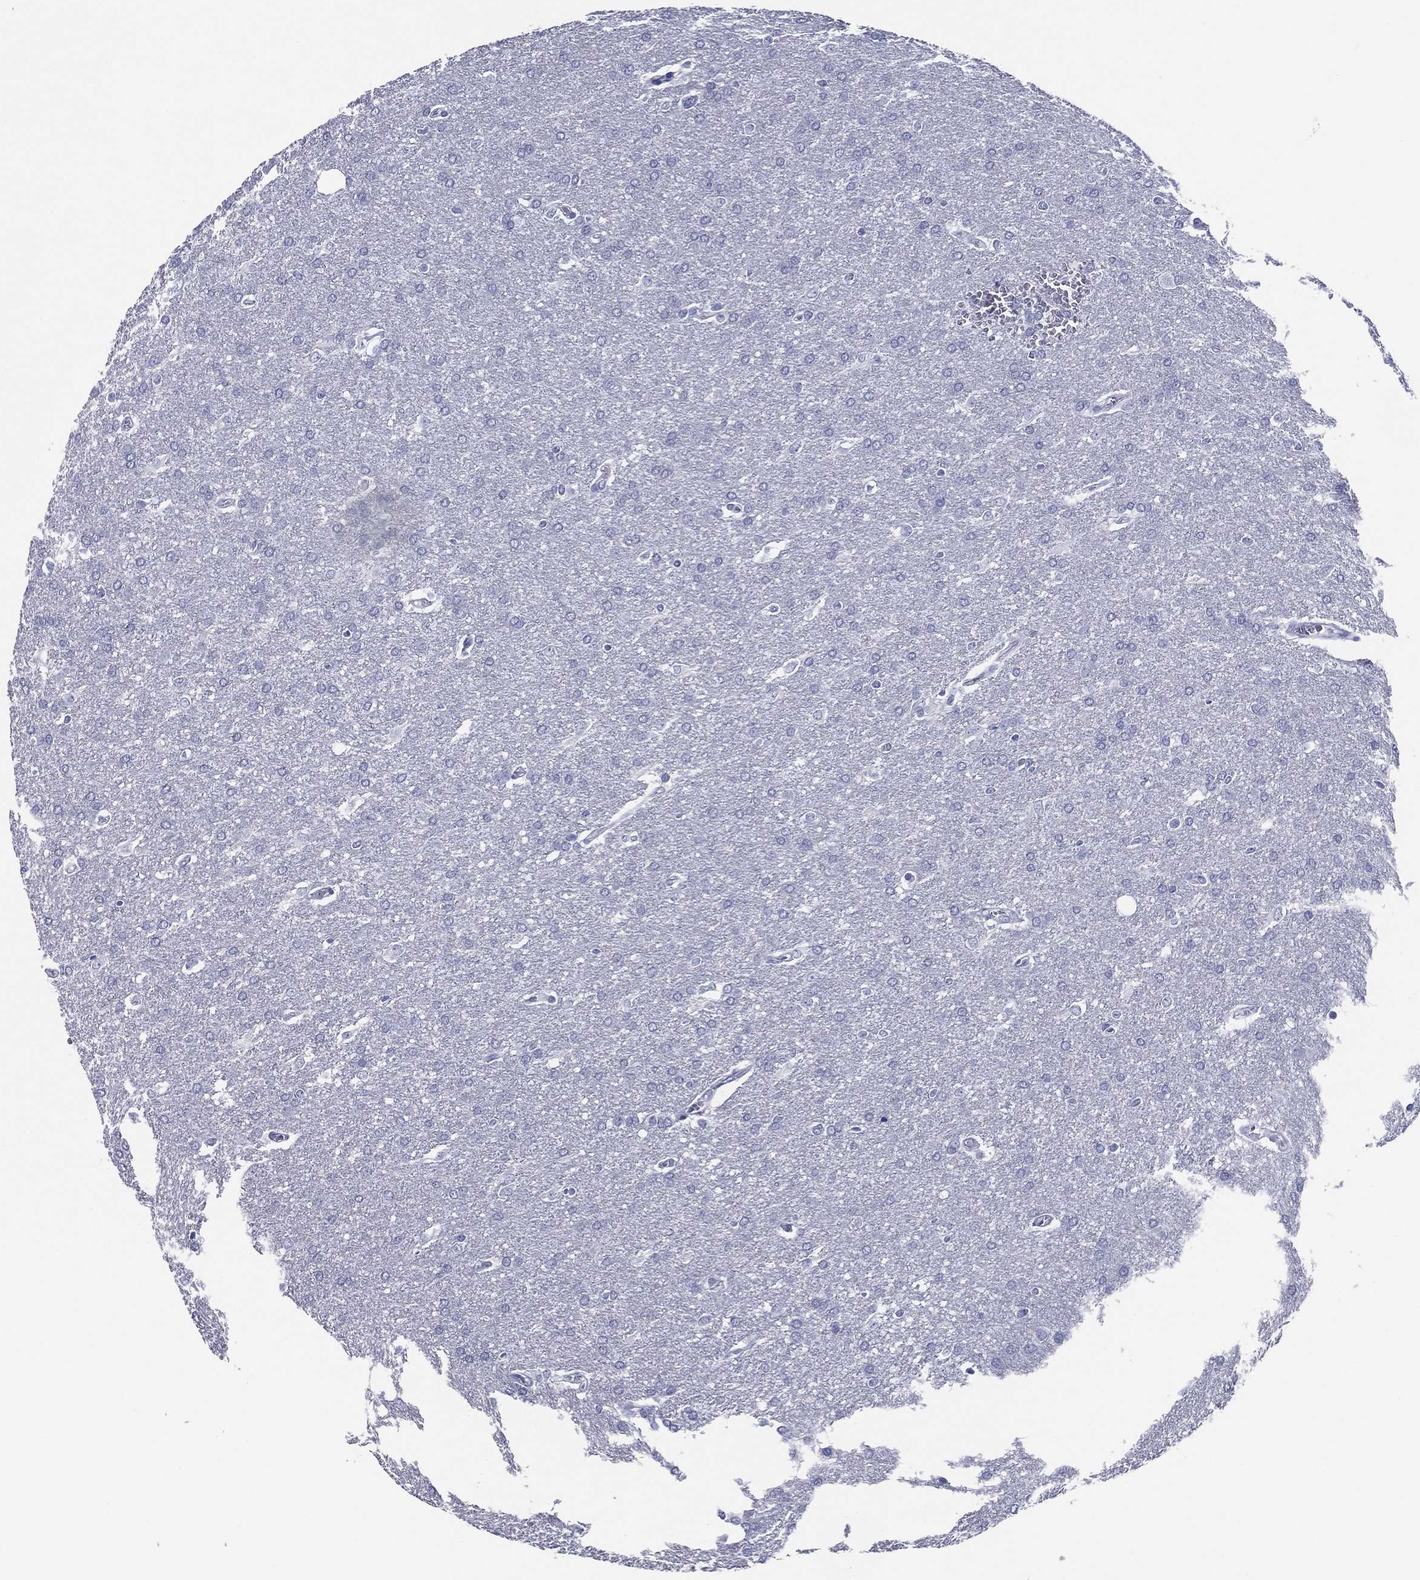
{"staining": {"intensity": "negative", "quantity": "none", "location": "none"}, "tissue": "glioma", "cell_type": "Tumor cells", "image_type": "cancer", "snomed": [{"axis": "morphology", "description": "Glioma, malignant, Low grade"}, {"axis": "topography", "description": "Brain"}], "caption": "The micrograph reveals no significant positivity in tumor cells of malignant glioma (low-grade).", "gene": "TFAP2A", "patient": {"sex": "female", "age": 32}}